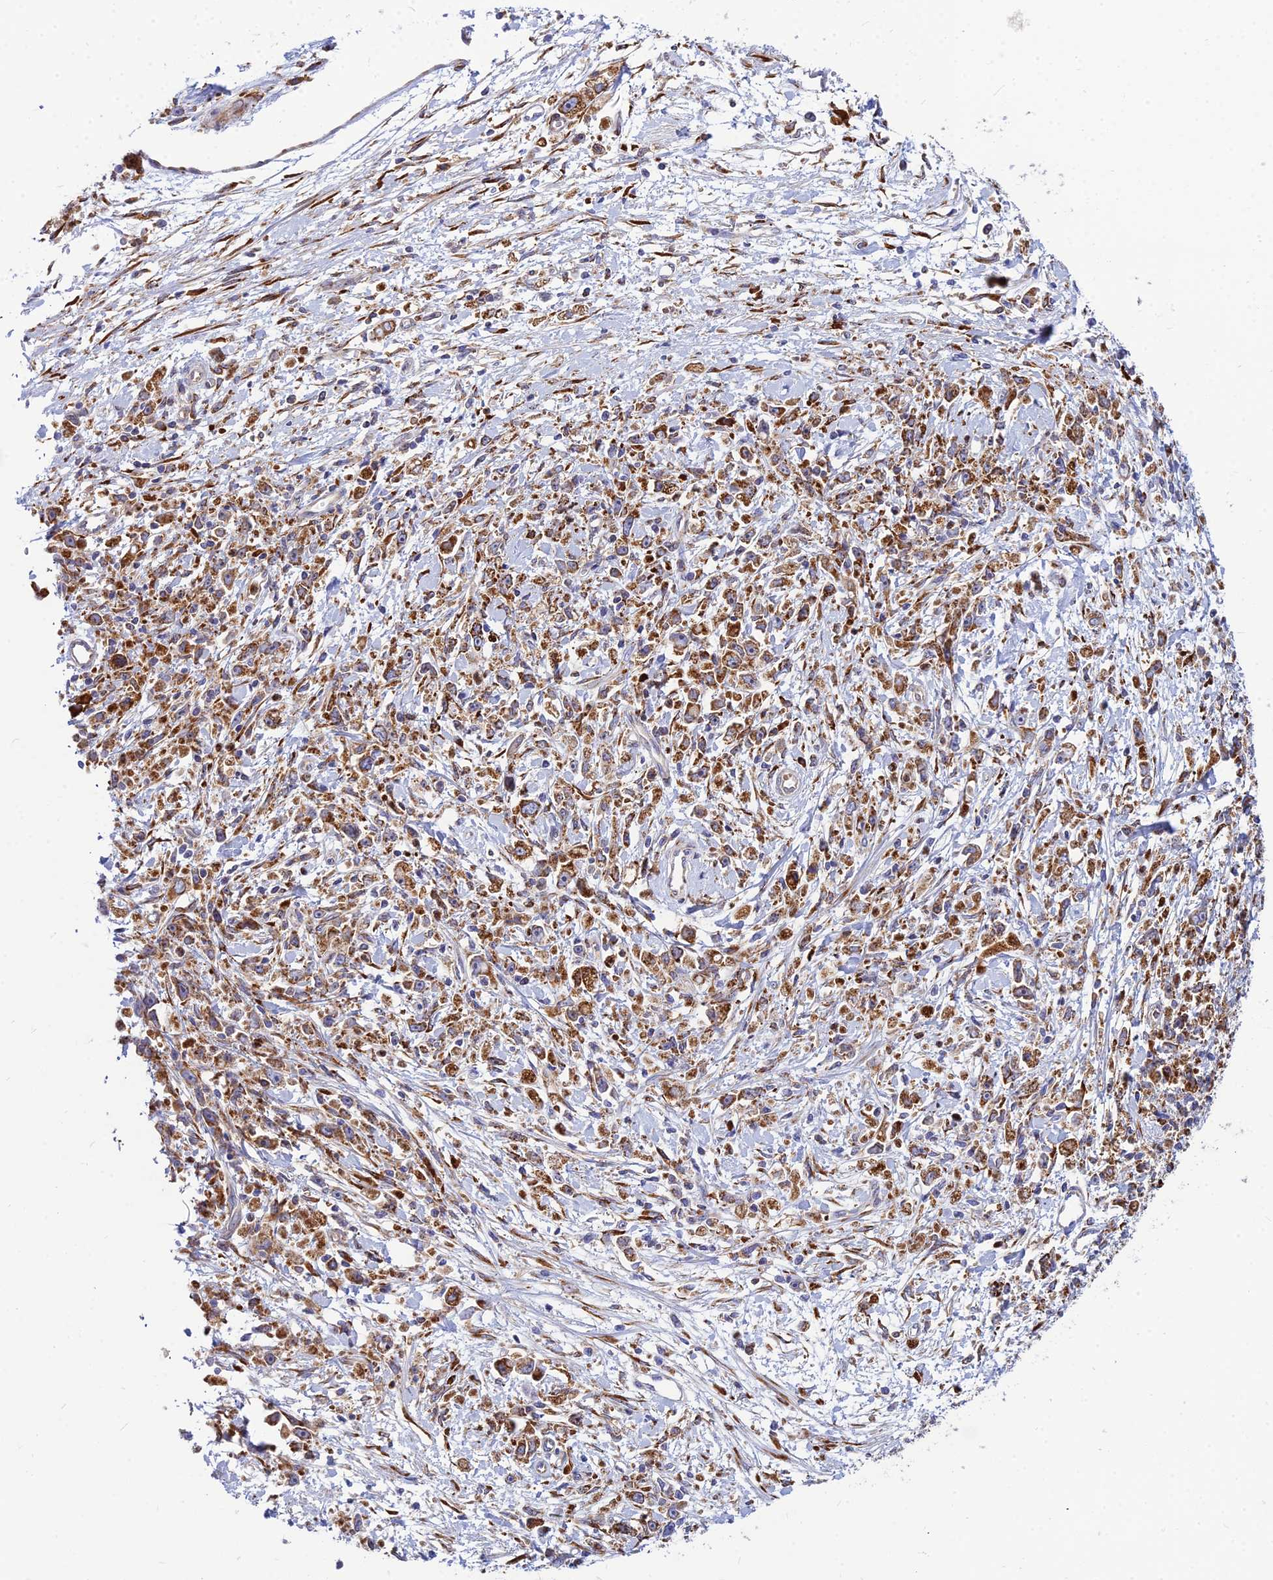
{"staining": {"intensity": "strong", "quantity": ">75%", "location": "cytoplasmic/membranous"}, "tissue": "stomach cancer", "cell_type": "Tumor cells", "image_type": "cancer", "snomed": [{"axis": "morphology", "description": "Adenocarcinoma, NOS"}, {"axis": "topography", "description": "Stomach"}], "caption": "Stomach cancer stained with a protein marker shows strong staining in tumor cells.", "gene": "CCT6B", "patient": {"sex": "female", "age": 59}}